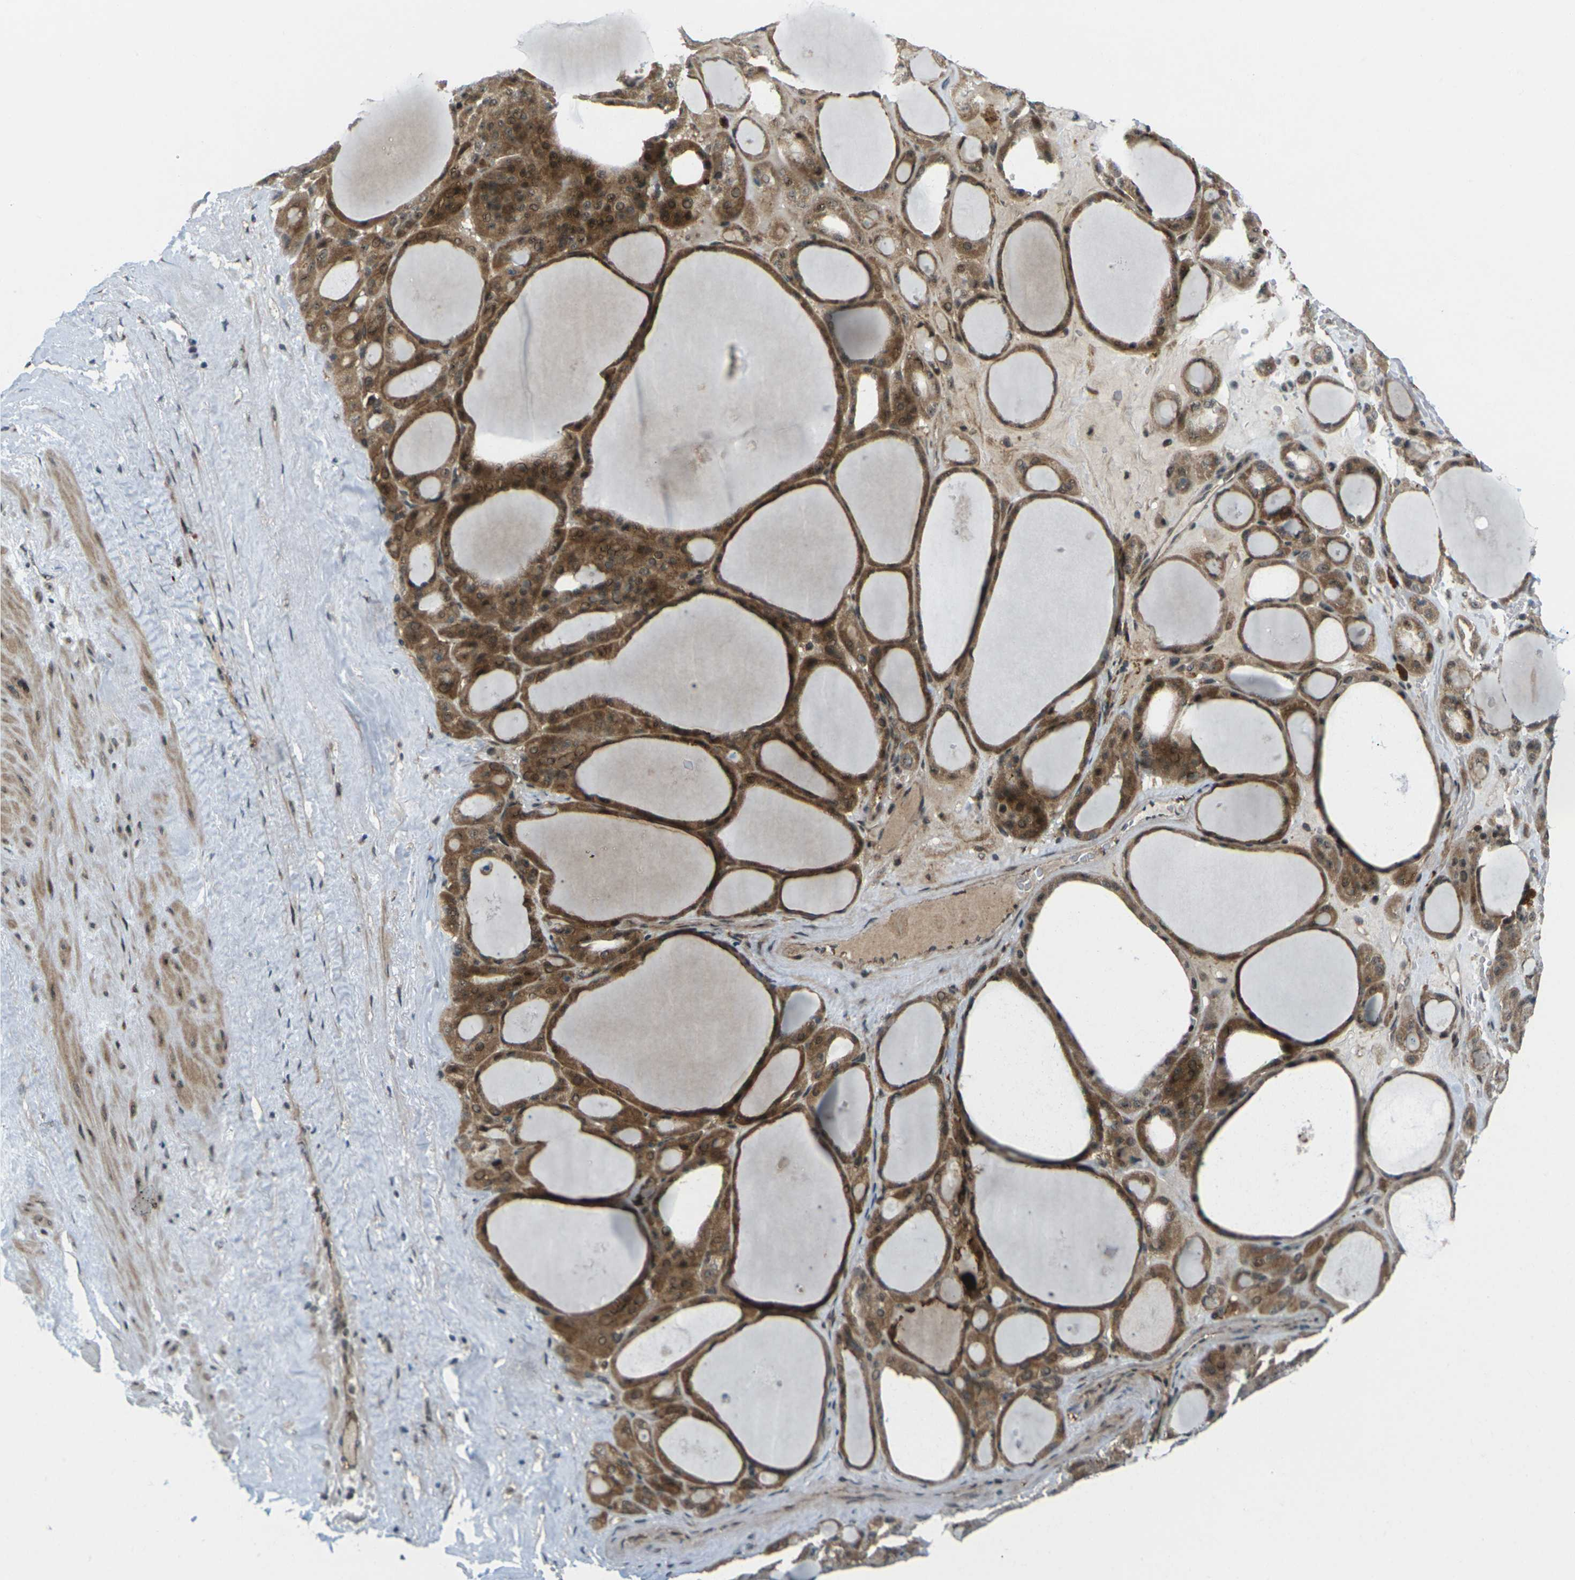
{"staining": {"intensity": "moderate", "quantity": ">75%", "location": "cytoplasmic/membranous,nuclear"}, "tissue": "thyroid gland", "cell_type": "Glandular cells", "image_type": "normal", "snomed": [{"axis": "morphology", "description": "Normal tissue, NOS"}, {"axis": "morphology", "description": "Carcinoma, NOS"}, {"axis": "topography", "description": "Thyroid gland"}], "caption": "The image exhibits staining of benign thyroid gland, revealing moderate cytoplasmic/membranous,nuclear protein expression (brown color) within glandular cells. (brown staining indicates protein expression, while blue staining denotes nuclei).", "gene": "UBE2S", "patient": {"sex": "female", "age": 86}}